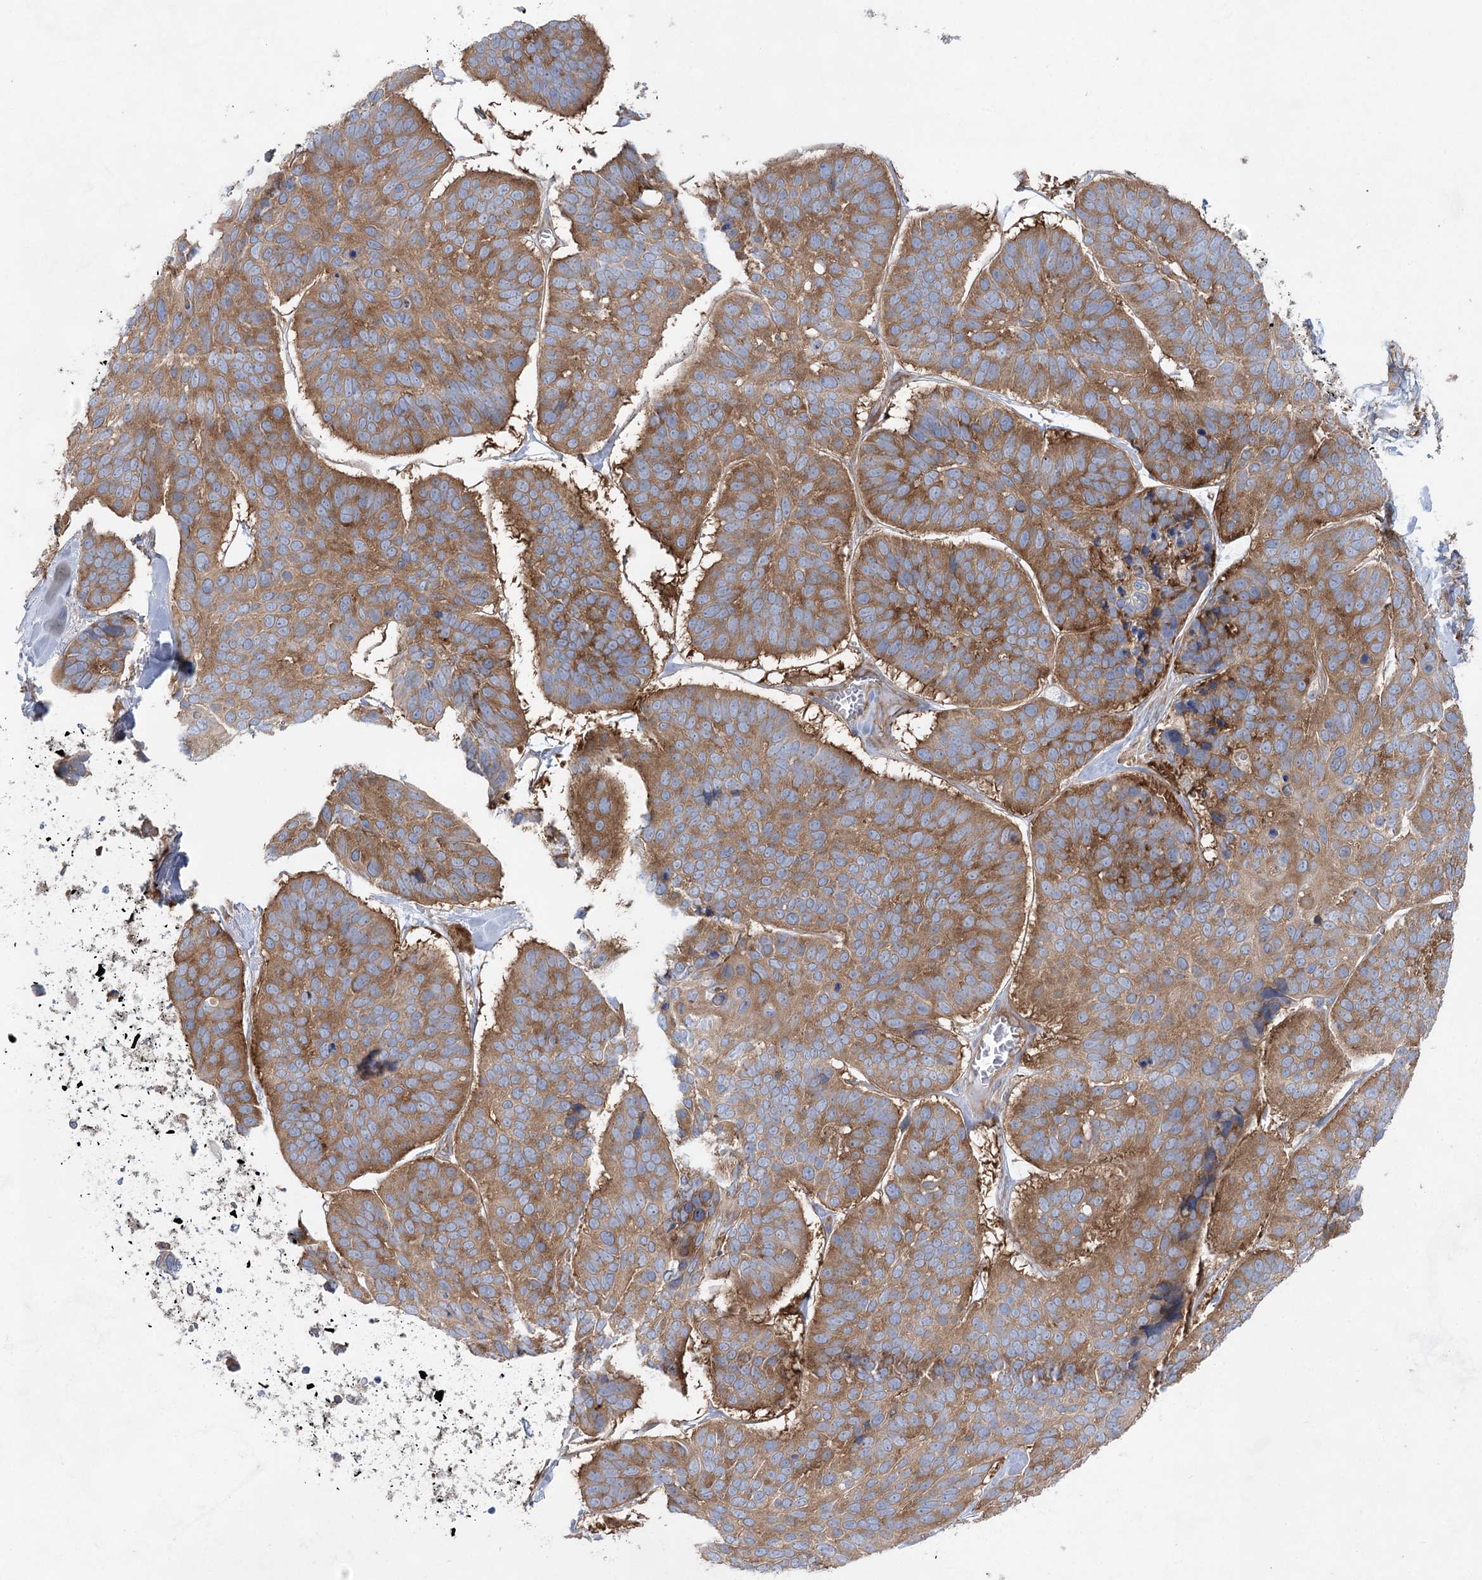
{"staining": {"intensity": "moderate", "quantity": ">75%", "location": "cytoplasmic/membranous"}, "tissue": "skin cancer", "cell_type": "Tumor cells", "image_type": "cancer", "snomed": [{"axis": "morphology", "description": "Basal cell carcinoma"}, {"axis": "topography", "description": "Skin"}], "caption": "Immunohistochemical staining of skin cancer (basal cell carcinoma) displays medium levels of moderate cytoplasmic/membranous positivity in about >75% of tumor cells.", "gene": "EIF3A", "patient": {"sex": "male", "age": 62}}